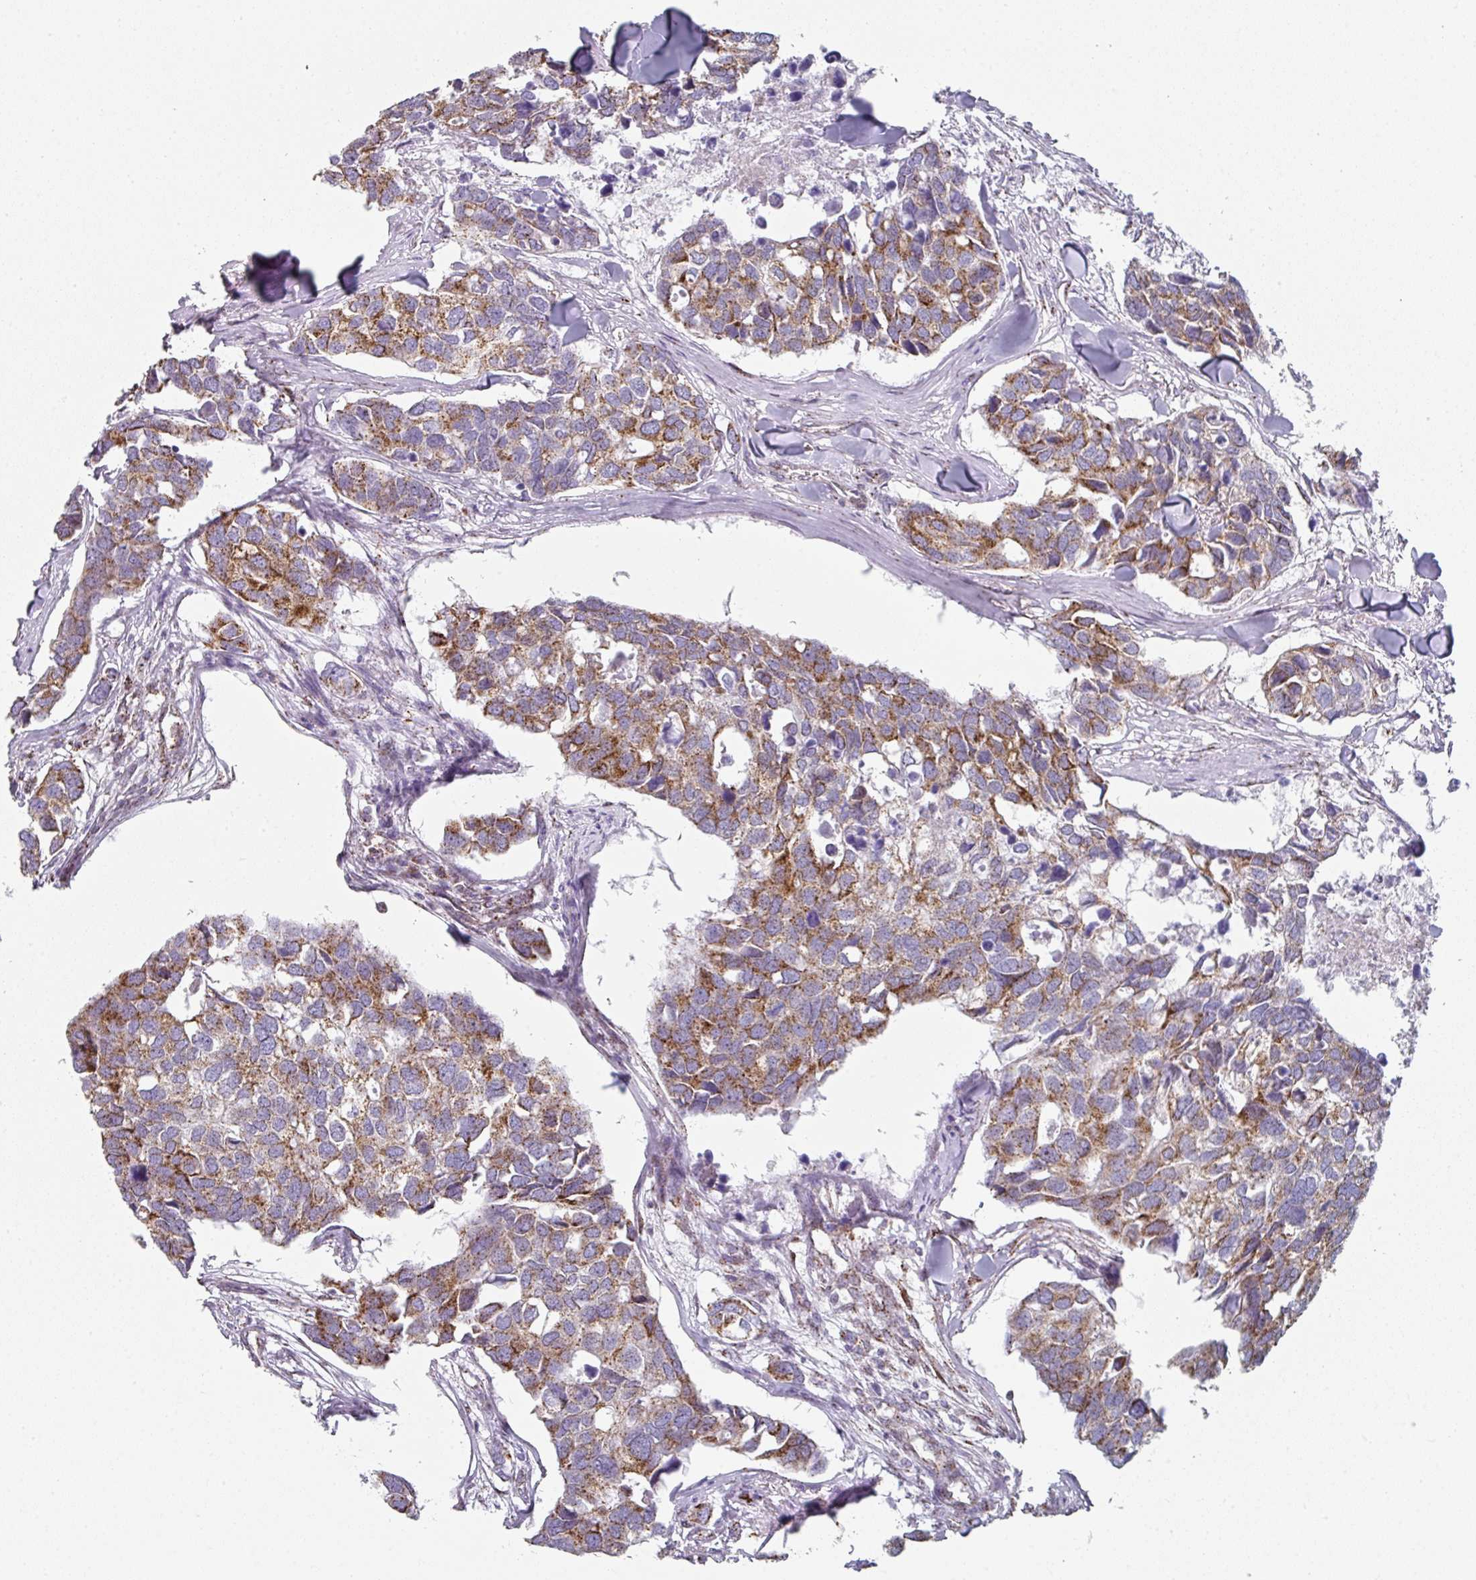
{"staining": {"intensity": "moderate", "quantity": ">75%", "location": "cytoplasmic/membranous"}, "tissue": "breast cancer", "cell_type": "Tumor cells", "image_type": "cancer", "snomed": [{"axis": "morphology", "description": "Duct carcinoma"}, {"axis": "topography", "description": "Breast"}], "caption": "There is medium levels of moderate cytoplasmic/membranous staining in tumor cells of breast cancer, as demonstrated by immunohistochemical staining (brown color).", "gene": "CCDC85B", "patient": {"sex": "female", "age": 83}}